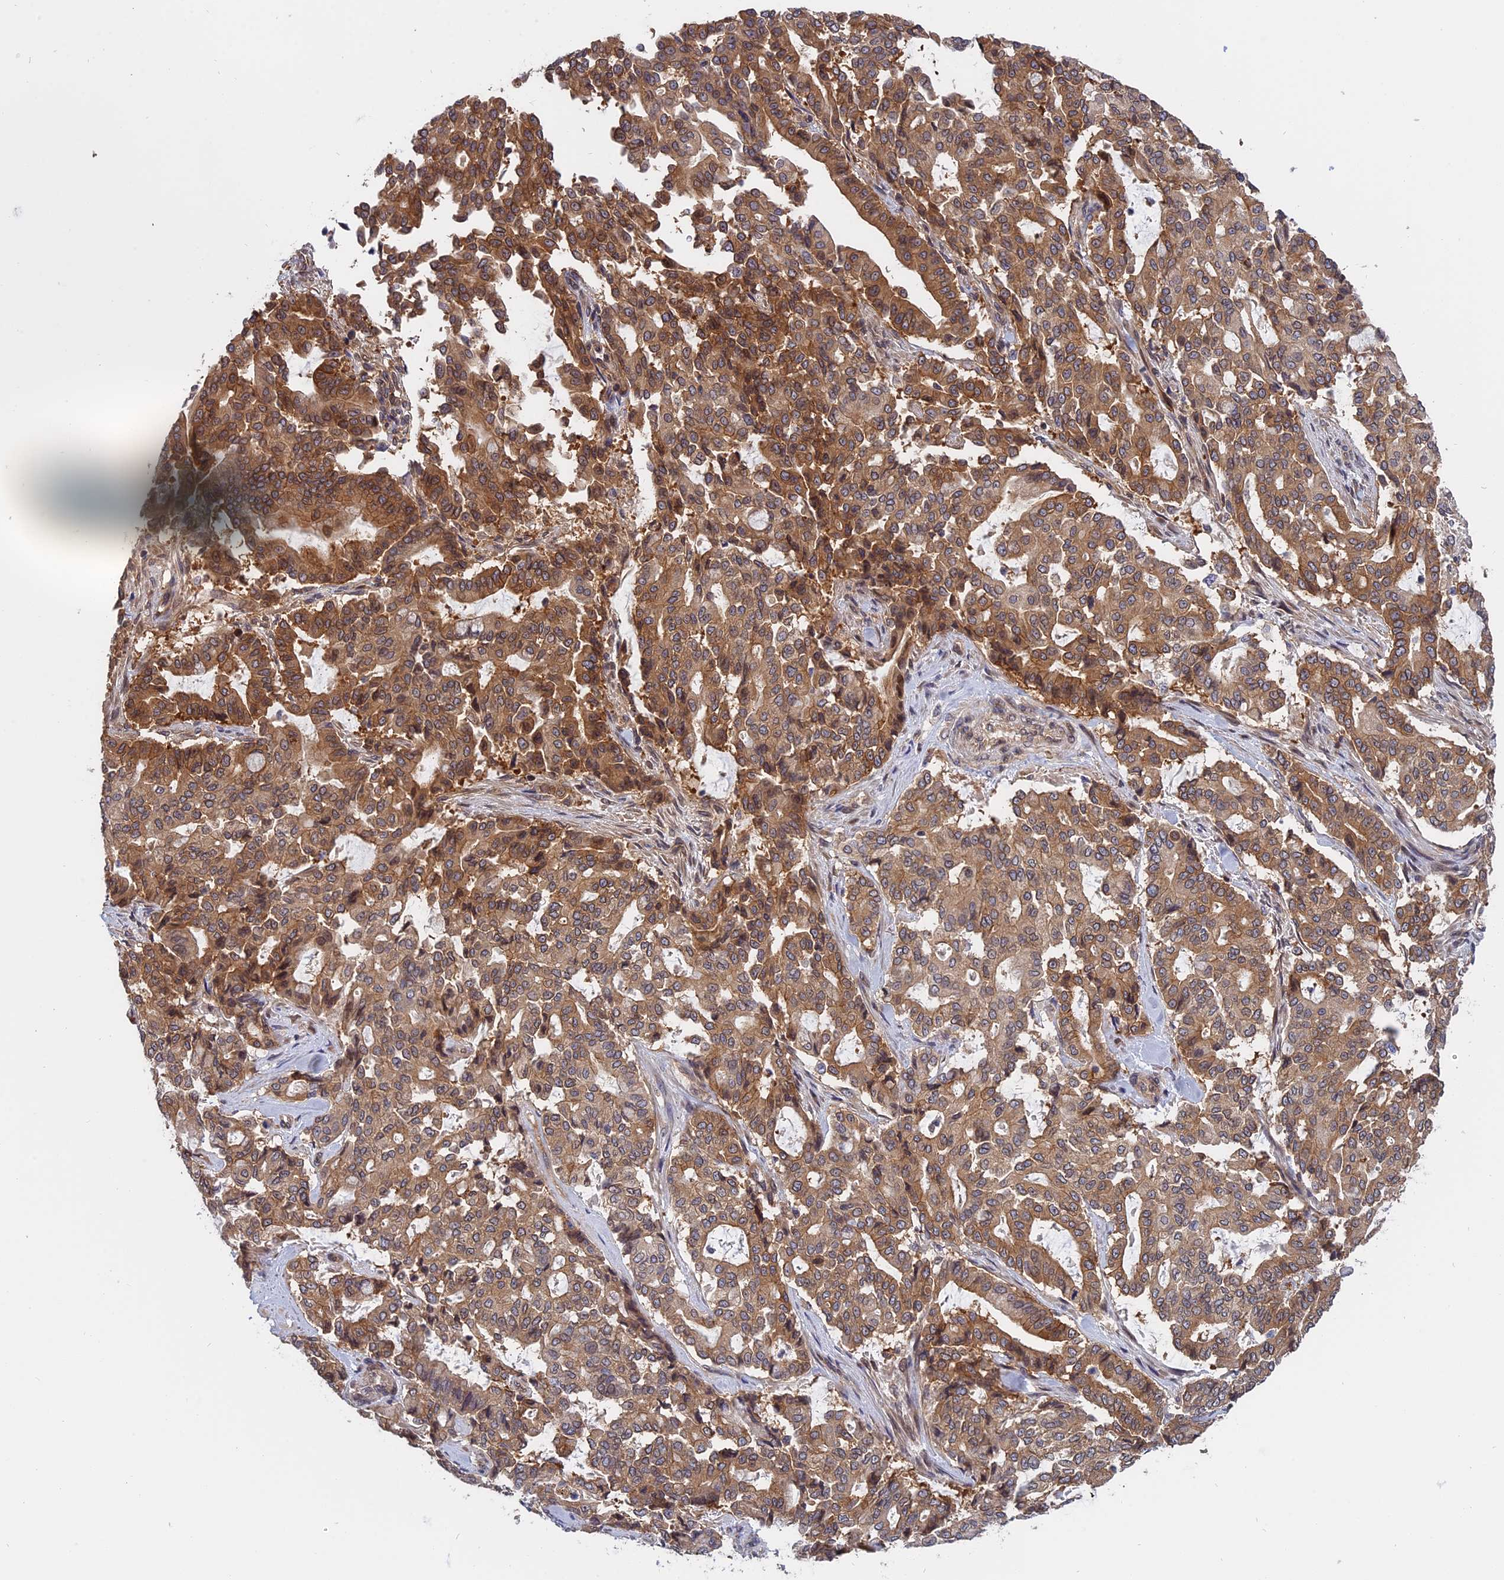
{"staining": {"intensity": "moderate", "quantity": ">75%", "location": "cytoplasmic/membranous,nuclear"}, "tissue": "pancreatic cancer", "cell_type": "Tumor cells", "image_type": "cancer", "snomed": [{"axis": "morphology", "description": "Adenocarcinoma, NOS"}, {"axis": "topography", "description": "Pancreas"}], "caption": "Immunohistochemical staining of human pancreatic adenocarcinoma displays medium levels of moderate cytoplasmic/membranous and nuclear positivity in about >75% of tumor cells.", "gene": "NAA10", "patient": {"sex": "male", "age": 63}}